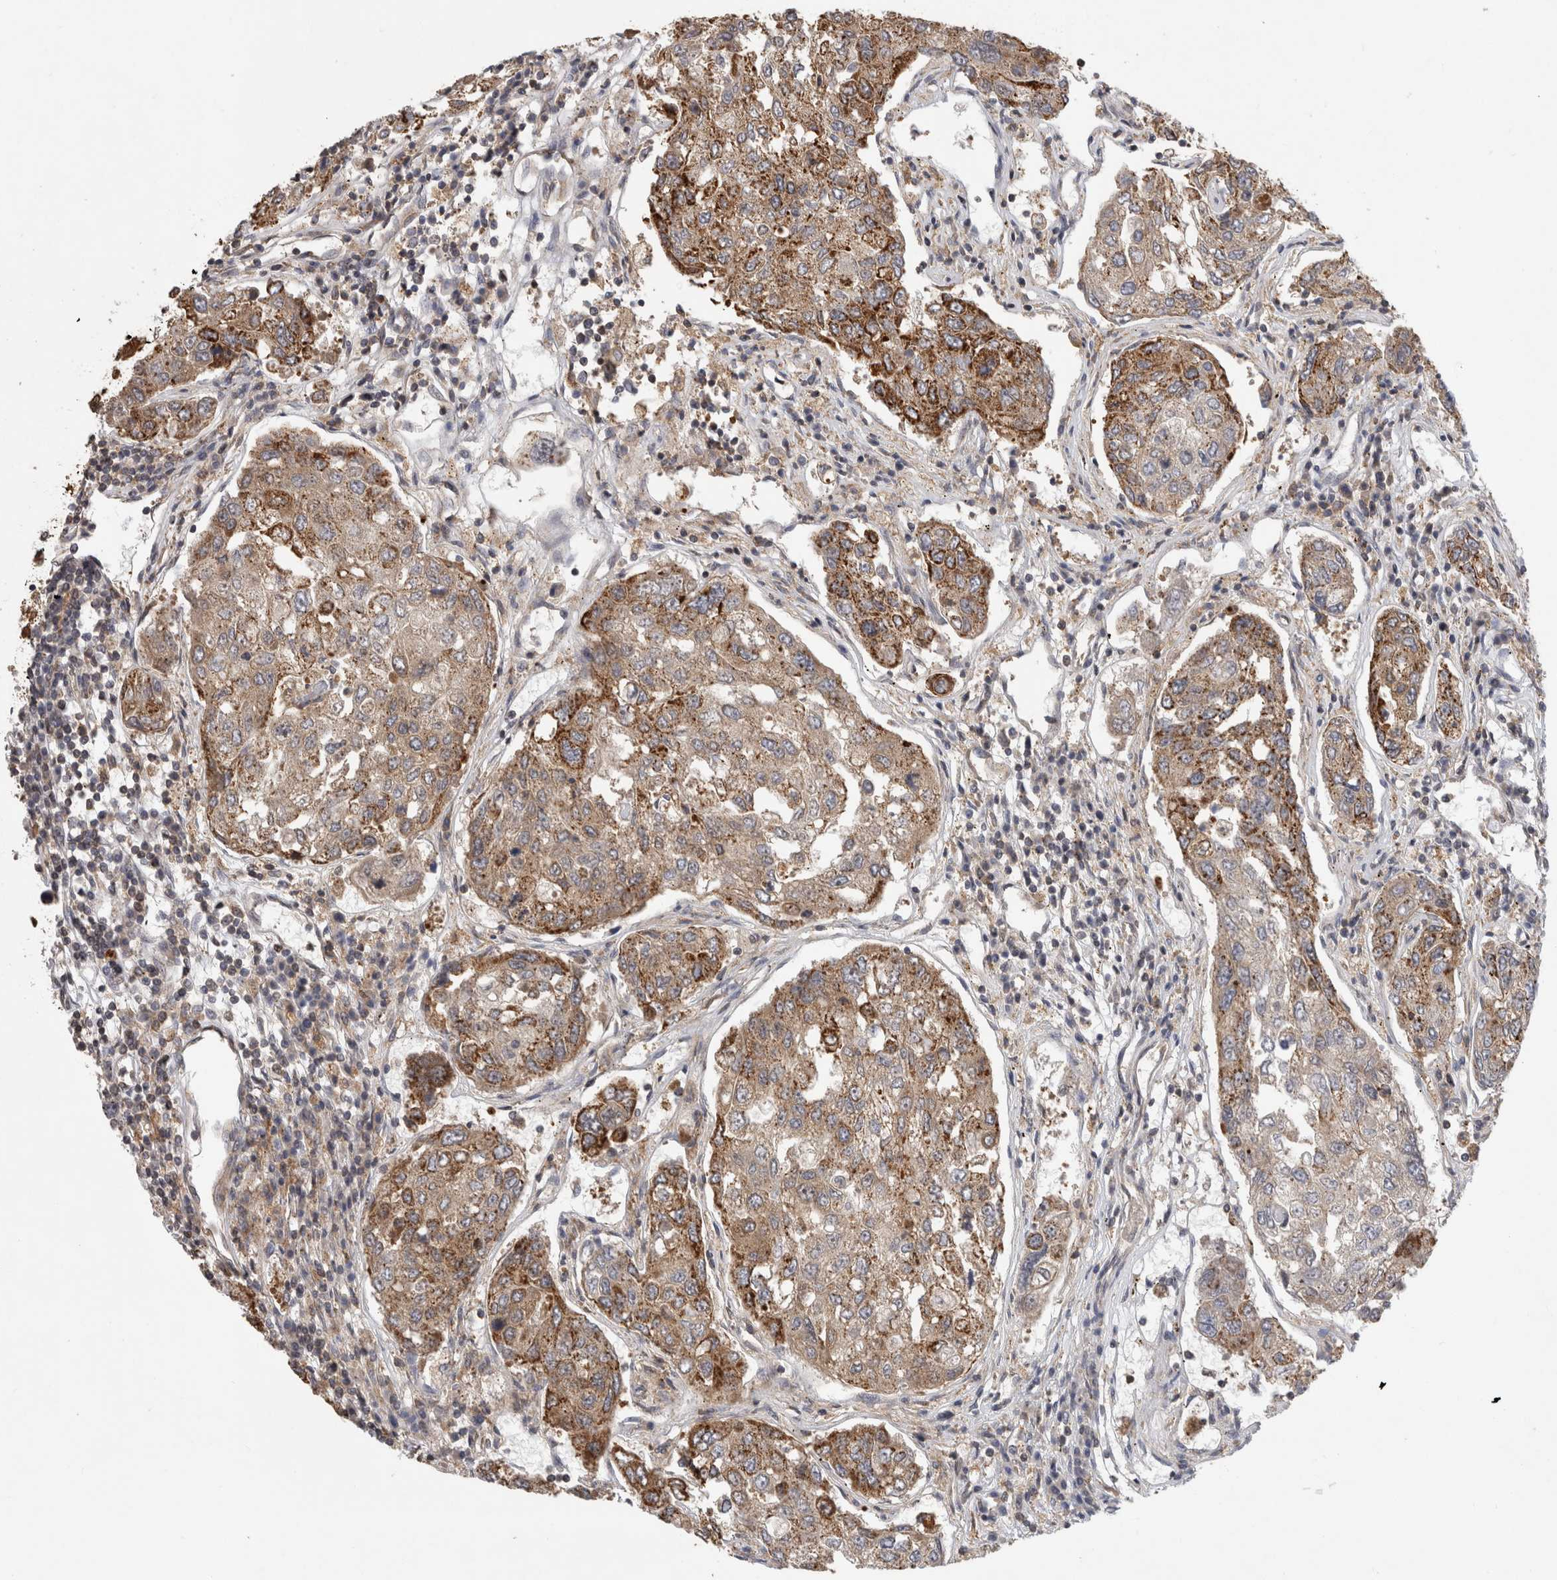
{"staining": {"intensity": "strong", "quantity": ">75%", "location": "cytoplasmic/membranous"}, "tissue": "urothelial cancer", "cell_type": "Tumor cells", "image_type": "cancer", "snomed": [{"axis": "morphology", "description": "Urothelial carcinoma, High grade"}, {"axis": "topography", "description": "Lymph node"}, {"axis": "topography", "description": "Urinary bladder"}], "caption": "IHC (DAB) staining of human urothelial carcinoma (high-grade) demonstrates strong cytoplasmic/membranous protein staining in approximately >75% of tumor cells.", "gene": "PARP6", "patient": {"sex": "male", "age": 51}}